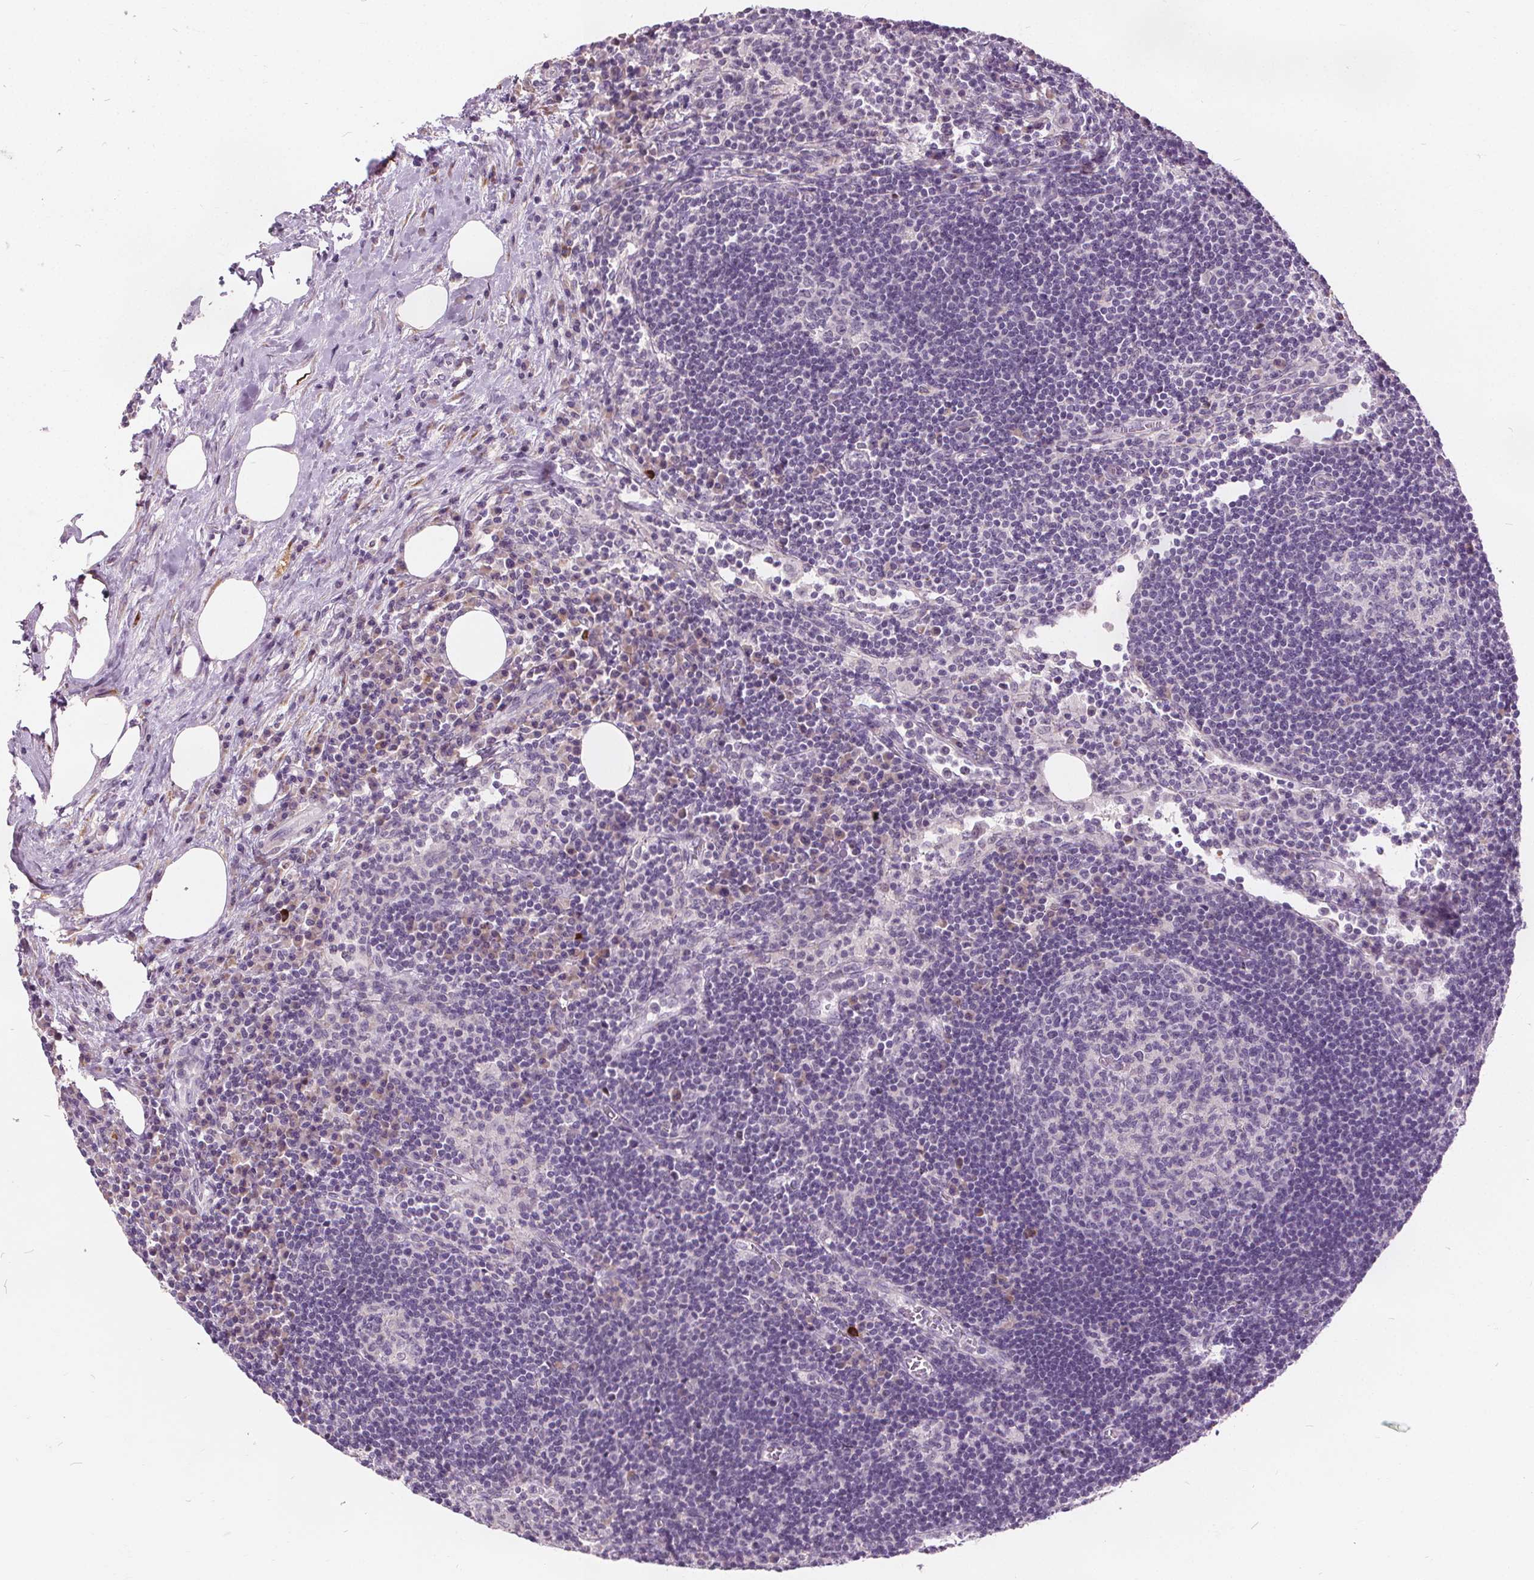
{"staining": {"intensity": "negative", "quantity": "none", "location": "none"}, "tissue": "lymph node", "cell_type": "Germinal center cells", "image_type": "normal", "snomed": [{"axis": "morphology", "description": "Normal tissue, NOS"}, {"axis": "topography", "description": "Lymph node"}], "caption": "An IHC histopathology image of benign lymph node is shown. There is no staining in germinal center cells of lymph node. (DAB (3,3'-diaminobenzidine) IHC visualized using brightfield microscopy, high magnification).", "gene": "ACOX2", "patient": {"sex": "male", "age": 67}}